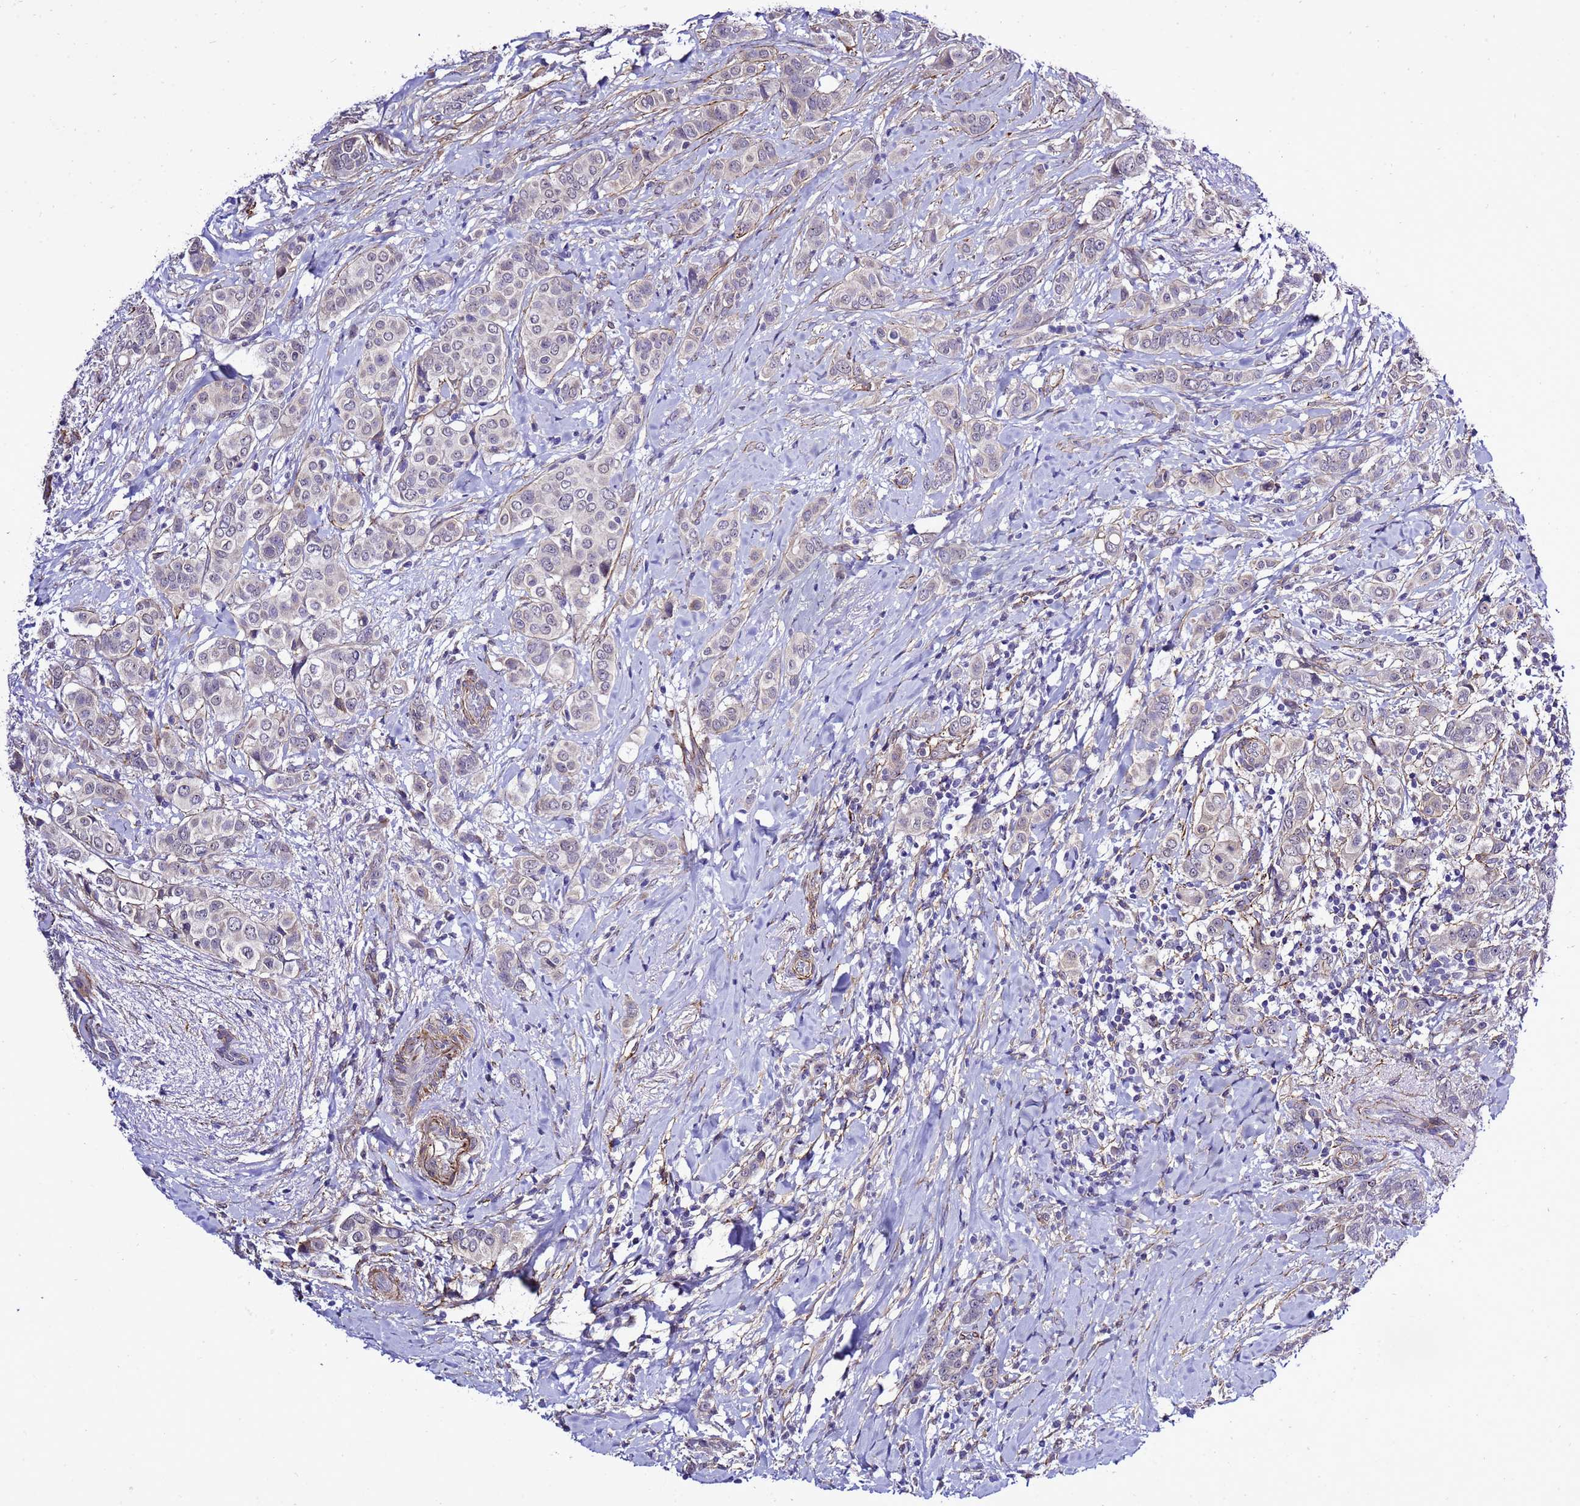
{"staining": {"intensity": "negative", "quantity": "none", "location": "none"}, "tissue": "breast cancer", "cell_type": "Tumor cells", "image_type": "cancer", "snomed": [{"axis": "morphology", "description": "Lobular carcinoma"}, {"axis": "topography", "description": "Breast"}], "caption": "The image shows no staining of tumor cells in breast lobular carcinoma.", "gene": "GZF1", "patient": {"sex": "female", "age": 51}}